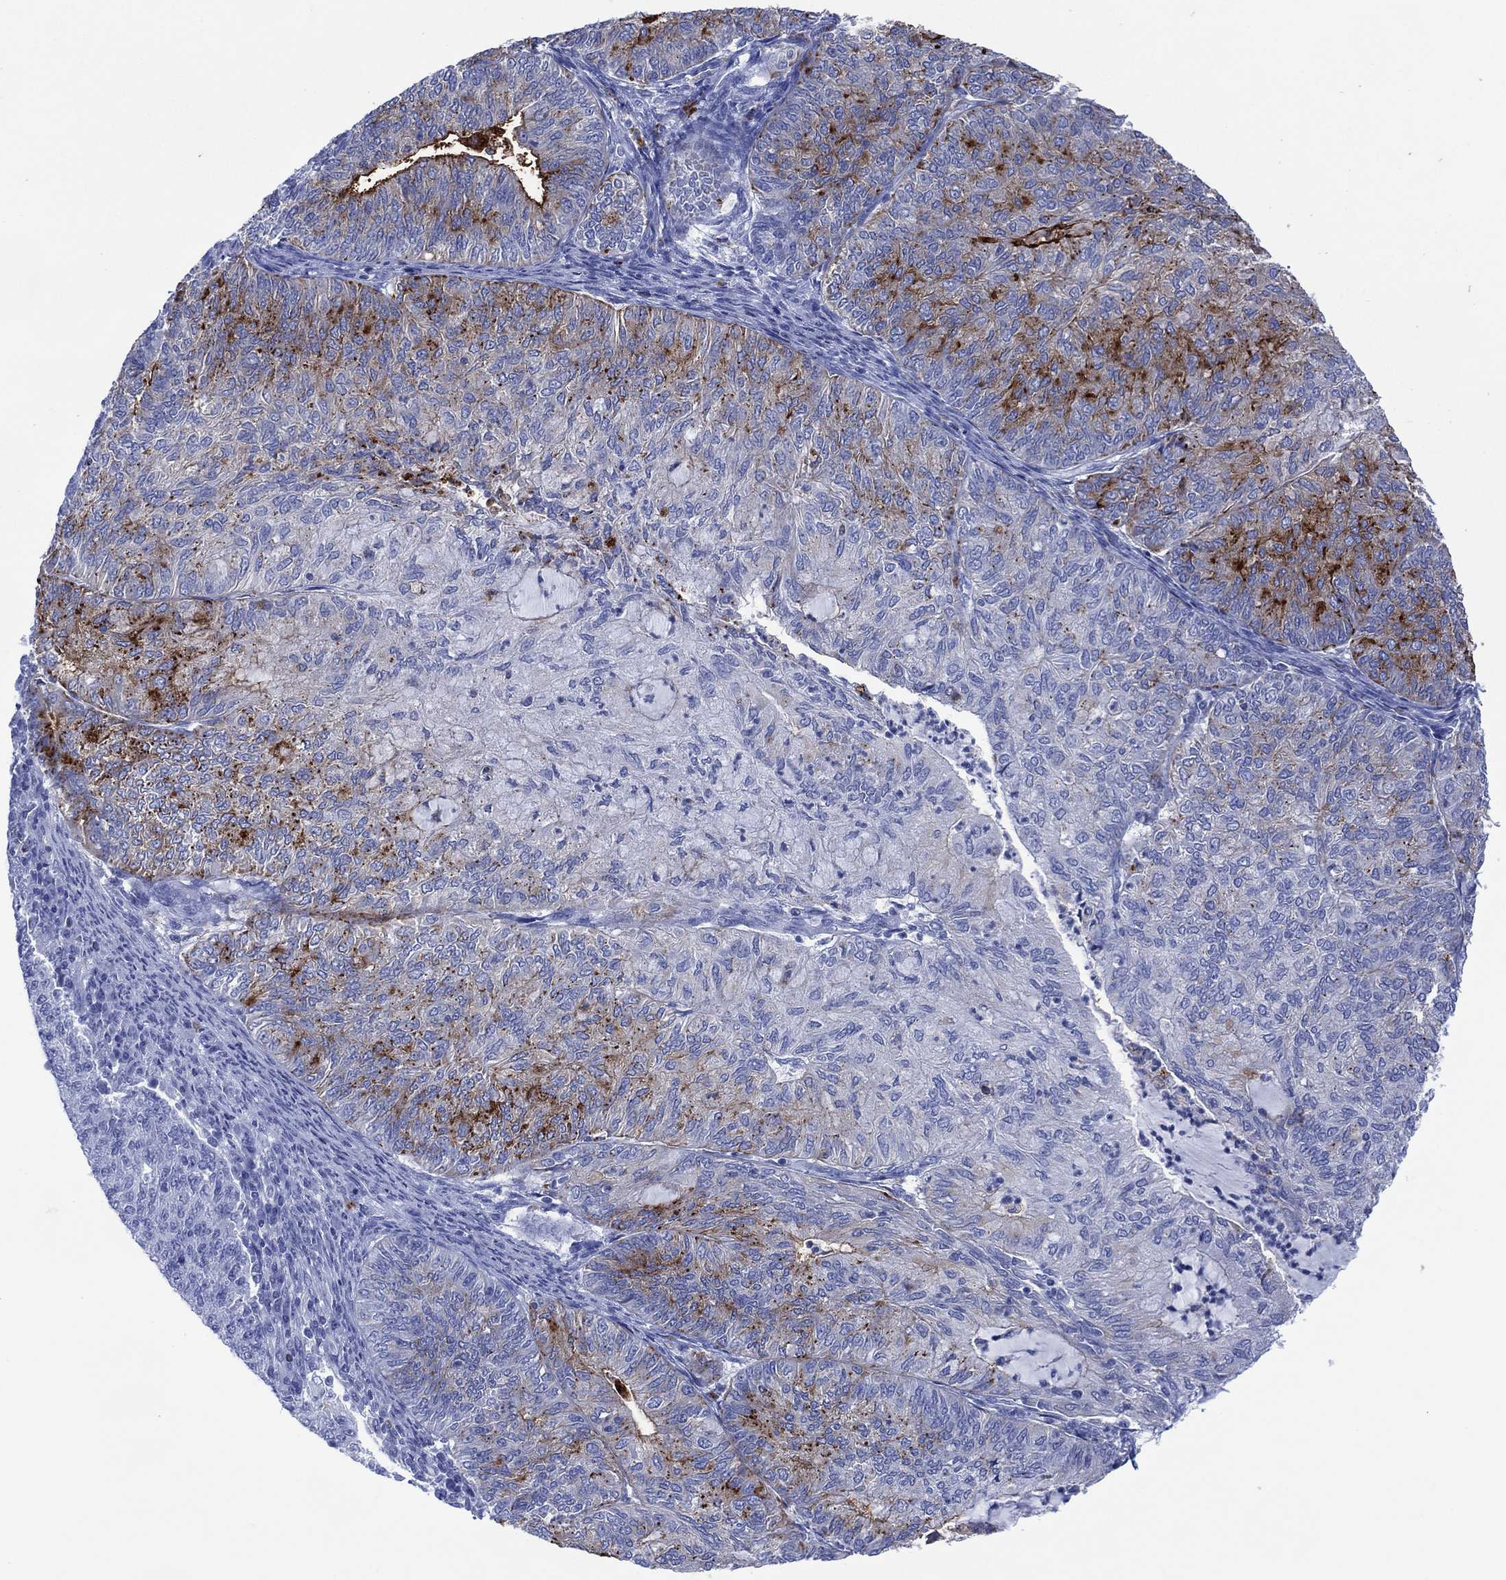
{"staining": {"intensity": "strong", "quantity": "<25%", "location": "cytoplasmic/membranous"}, "tissue": "endometrial cancer", "cell_type": "Tumor cells", "image_type": "cancer", "snomed": [{"axis": "morphology", "description": "Adenocarcinoma, NOS"}, {"axis": "topography", "description": "Endometrium"}], "caption": "High-magnification brightfield microscopy of endometrial cancer (adenocarcinoma) stained with DAB (brown) and counterstained with hematoxylin (blue). tumor cells exhibit strong cytoplasmic/membranous expression is present in about<25% of cells.", "gene": "DPP4", "patient": {"sex": "female", "age": 82}}